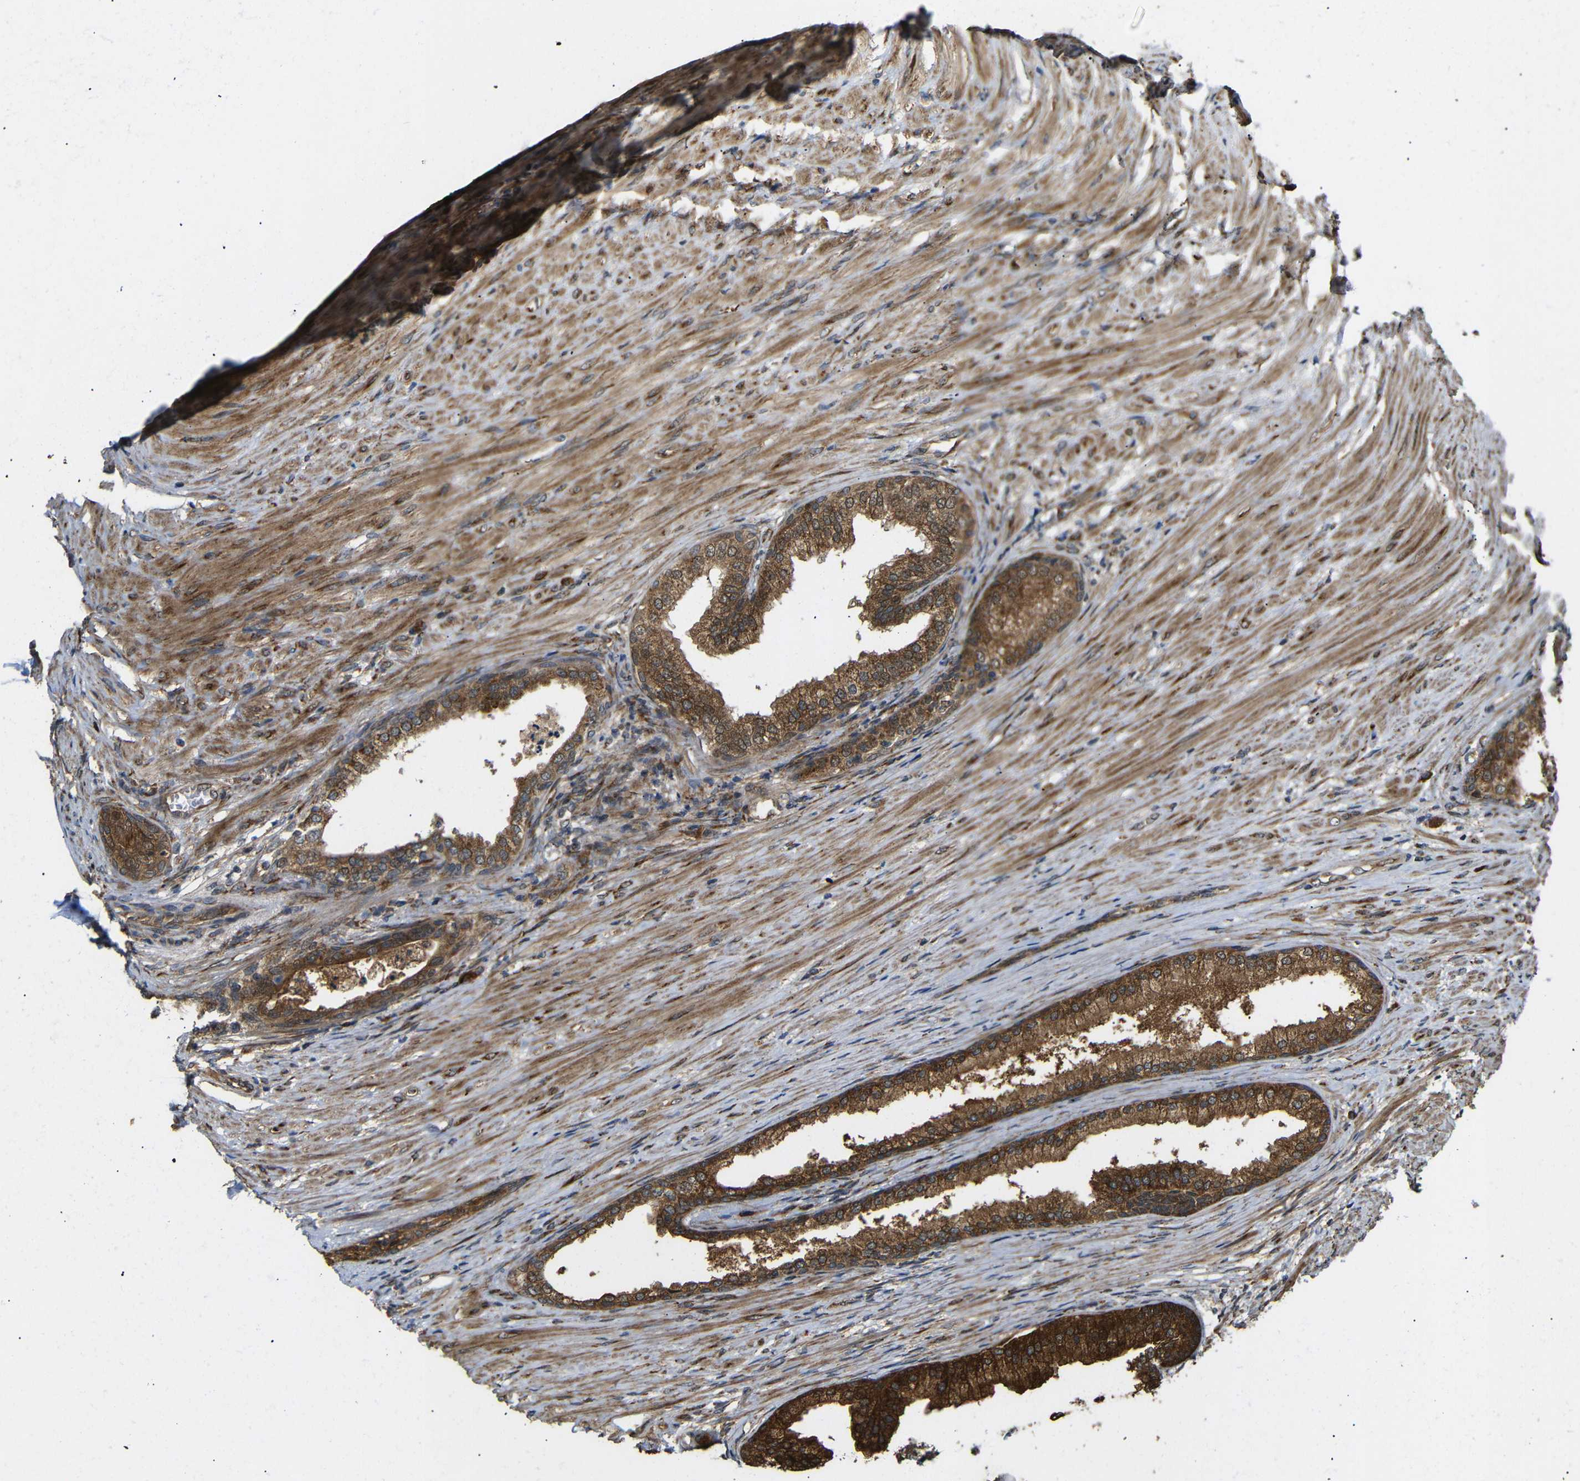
{"staining": {"intensity": "strong", "quantity": ">75%", "location": "cytoplasmic/membranous"}, "tissue": "prostate", "cell_type": "Glandular cells", "image_type": "normal", "snomed": [{"axis": "morphology", "description": "Normal tissue, NOS"}, {"axis": "topography", "description": "Prostate"}], "caption": "IHC of unremarkable prostate reveals high levels of strong cytoplasmic/membranous expression in about >75% of glandular cells.", "gene": "KANK4", "patient": {"sex": "male", "age": 76}}